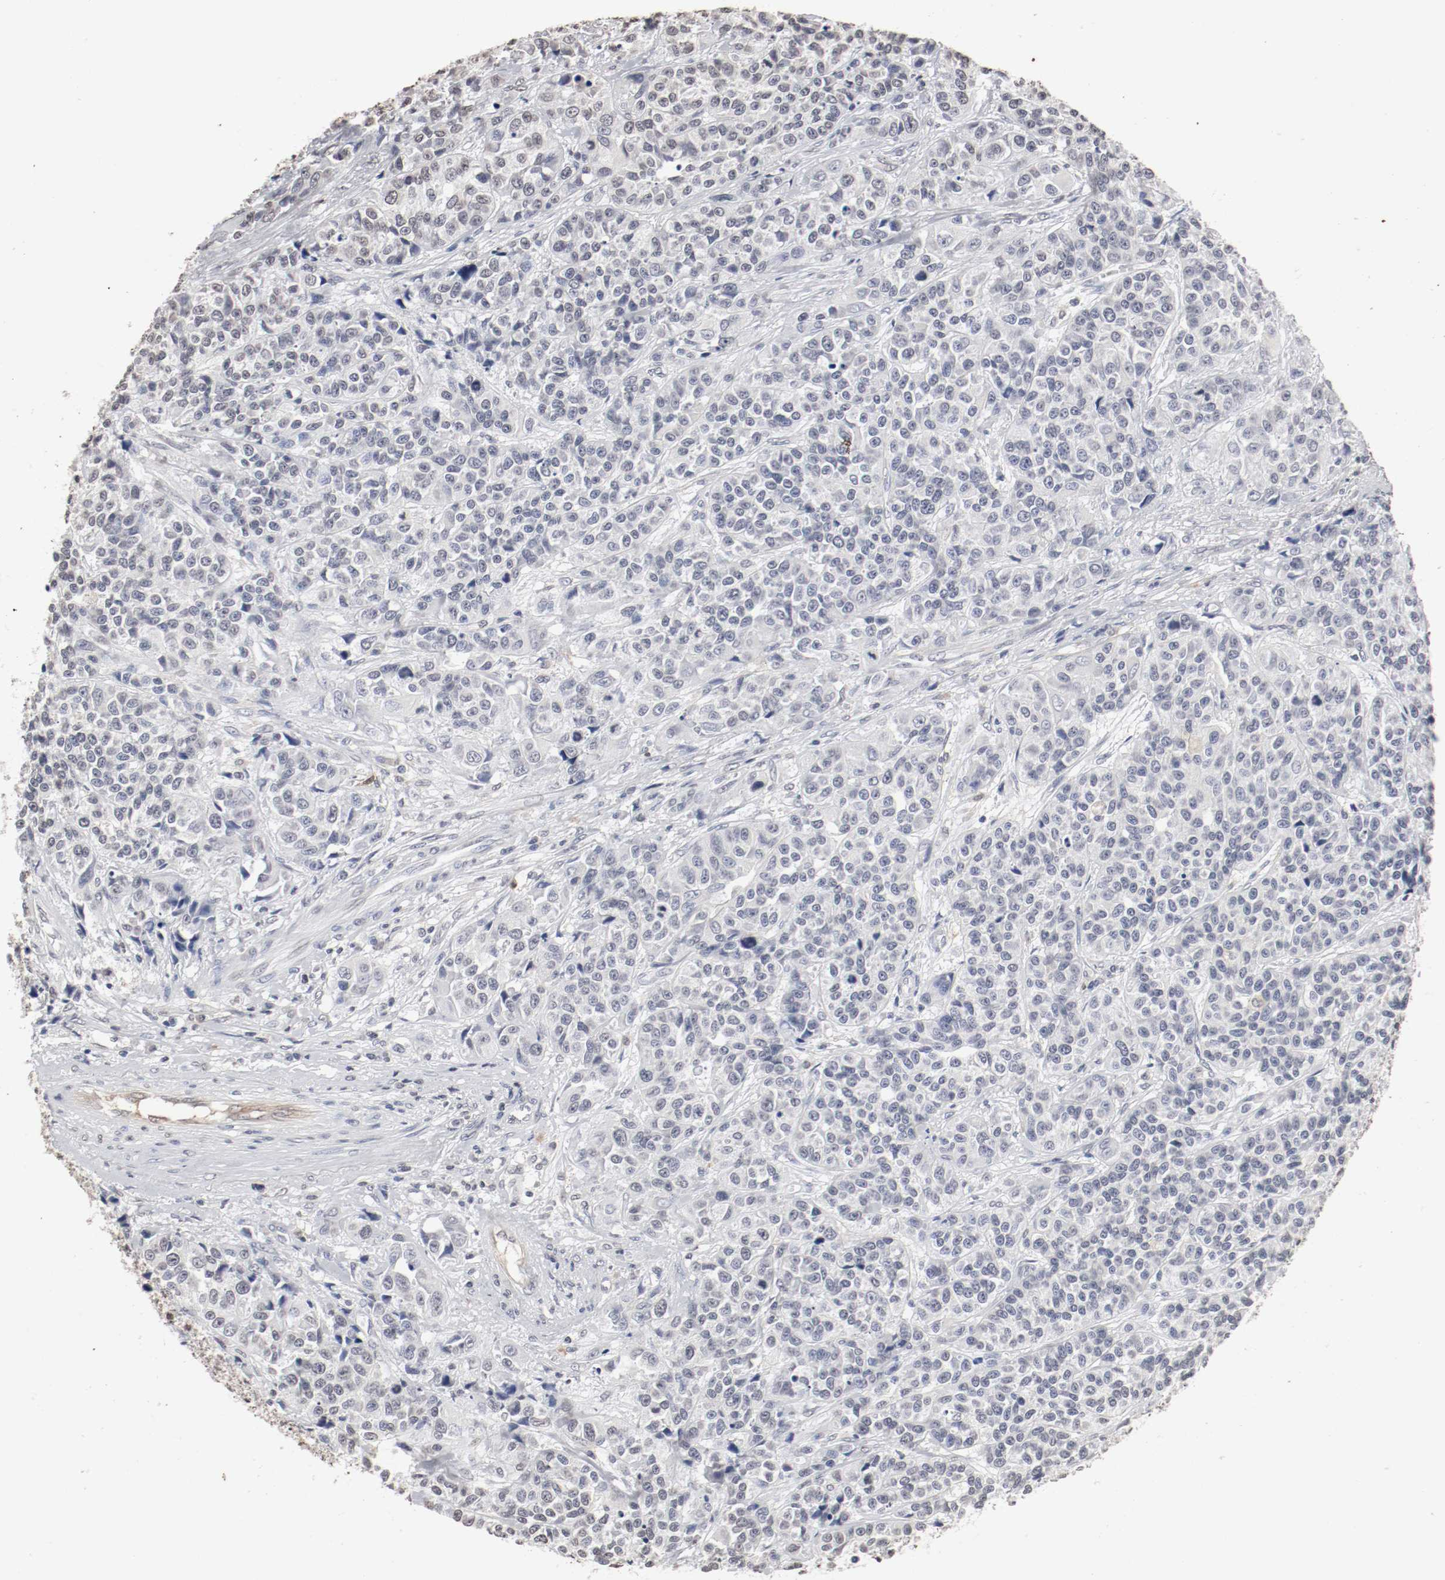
{"staining": {"intensity": "negative", "quantity": "none", "location": "none"}, "tissue": "urothelial cancer", "cell_type": "Tumor cells", "image_type": "cancer", "snomed": [{"axis": "morphology", "description": "Urothelial carcinoma, High grade"}, {"axis": "topography", "description": "Urinary bladder"}], "caption": "Tumor cells are negative for brown protein staining in urothelial cancer.", "gene": "WASL", "patient": {"sex": "female", "age": 81}}